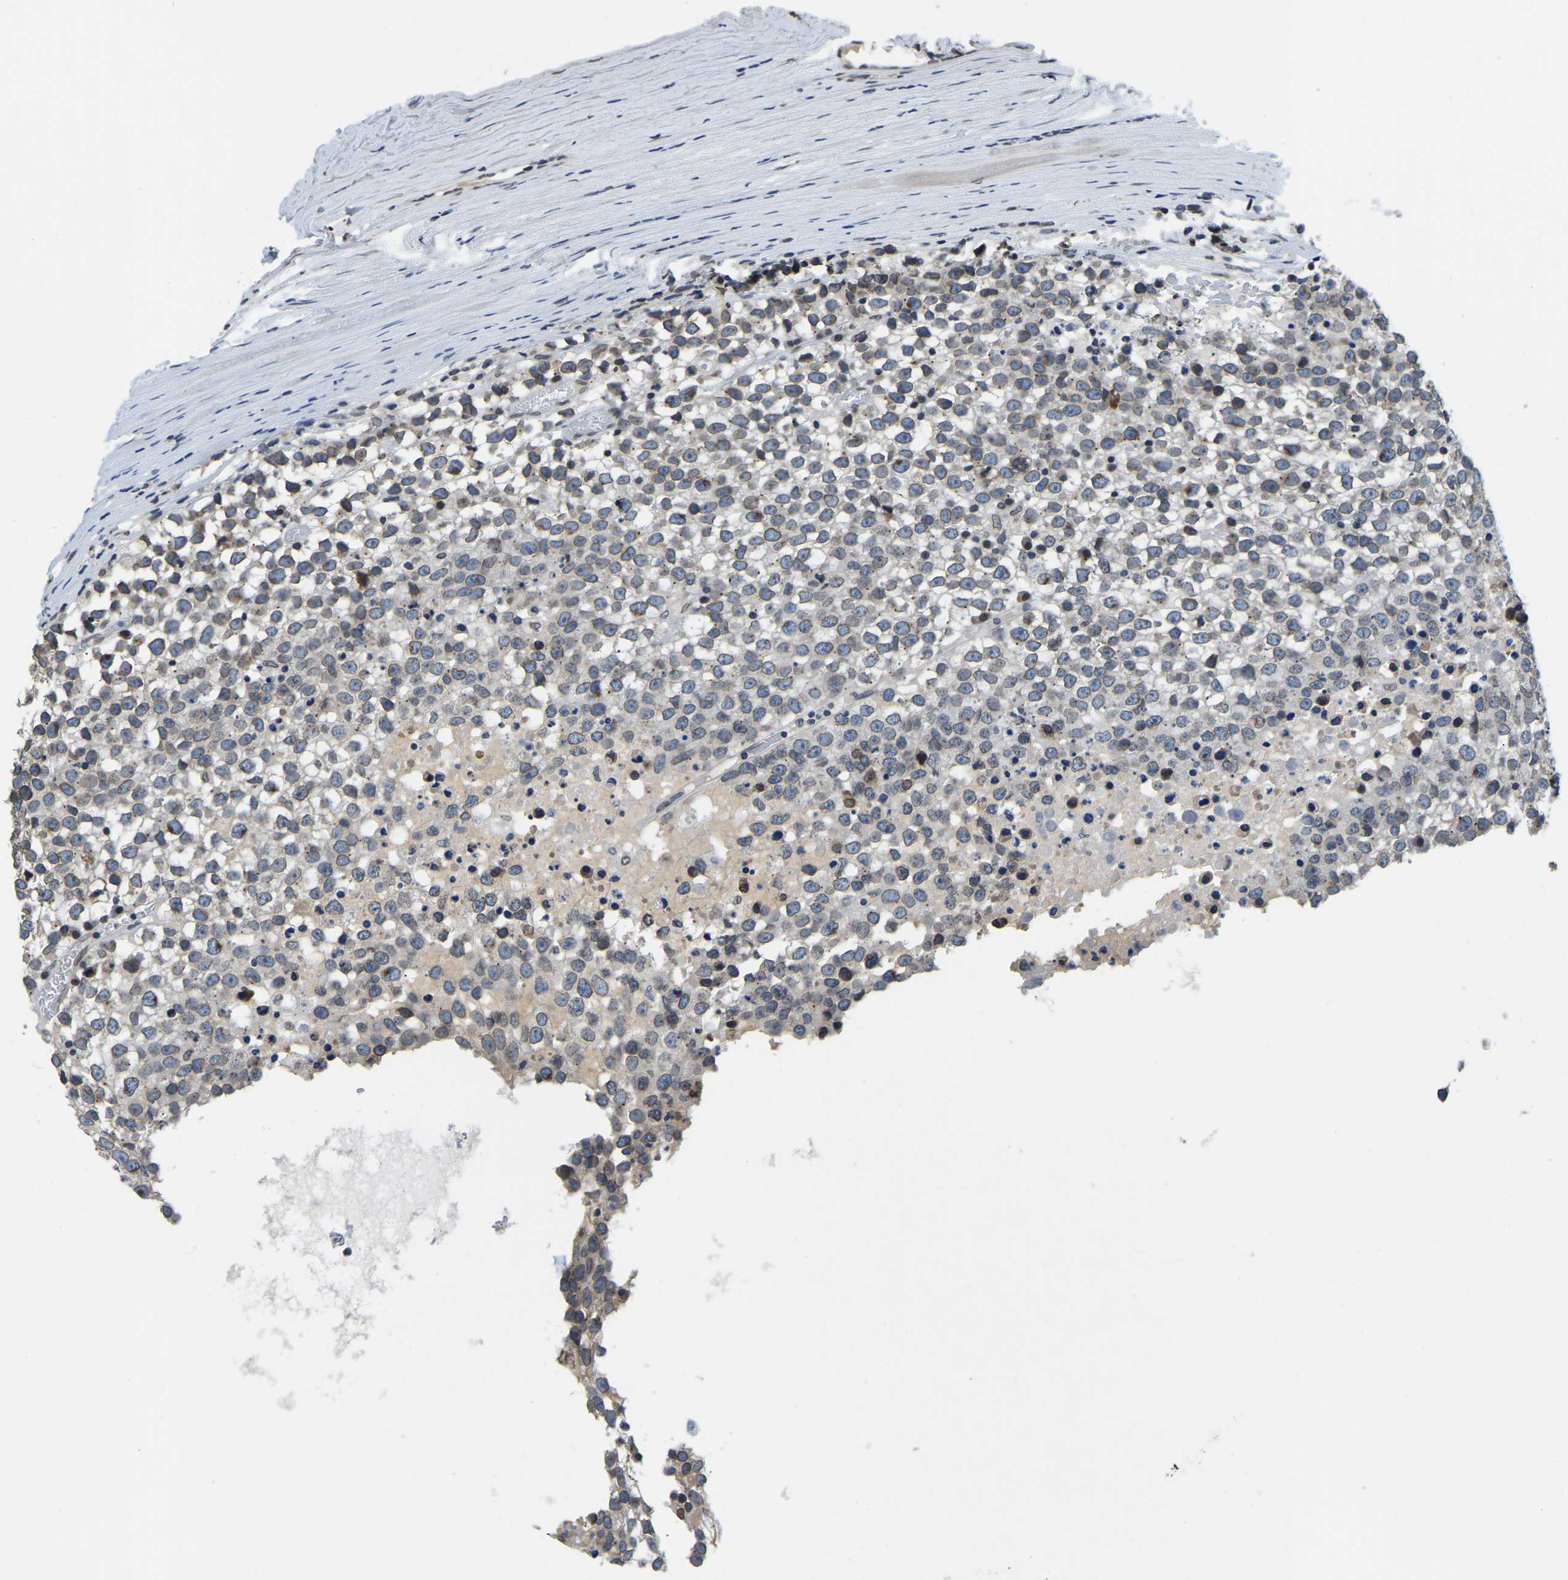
{"staining": {"intensity": "weak", "quantity": ">75%", "location": "cytoplasmic/membranous,nuclear"}, "tissue": "testis cancer", "cell_type": "Tumor cells", "image_type": "cancer", "snomed": [{"axis": "morphology", "description": "Seminoma, NOS"}, {"axis": "topography", "description": "Testis"}], "caption": "Immunohistochemical staining of seminoma (testis) reveals weak cytoplasmic/membranous and nuclear protein expression in approximately >75% of tumor cells. (DAB IHC with brightfield microscopy, high magnification).", "gene": "RANBP2", "patient": {"sex": "male", "age": 65}}